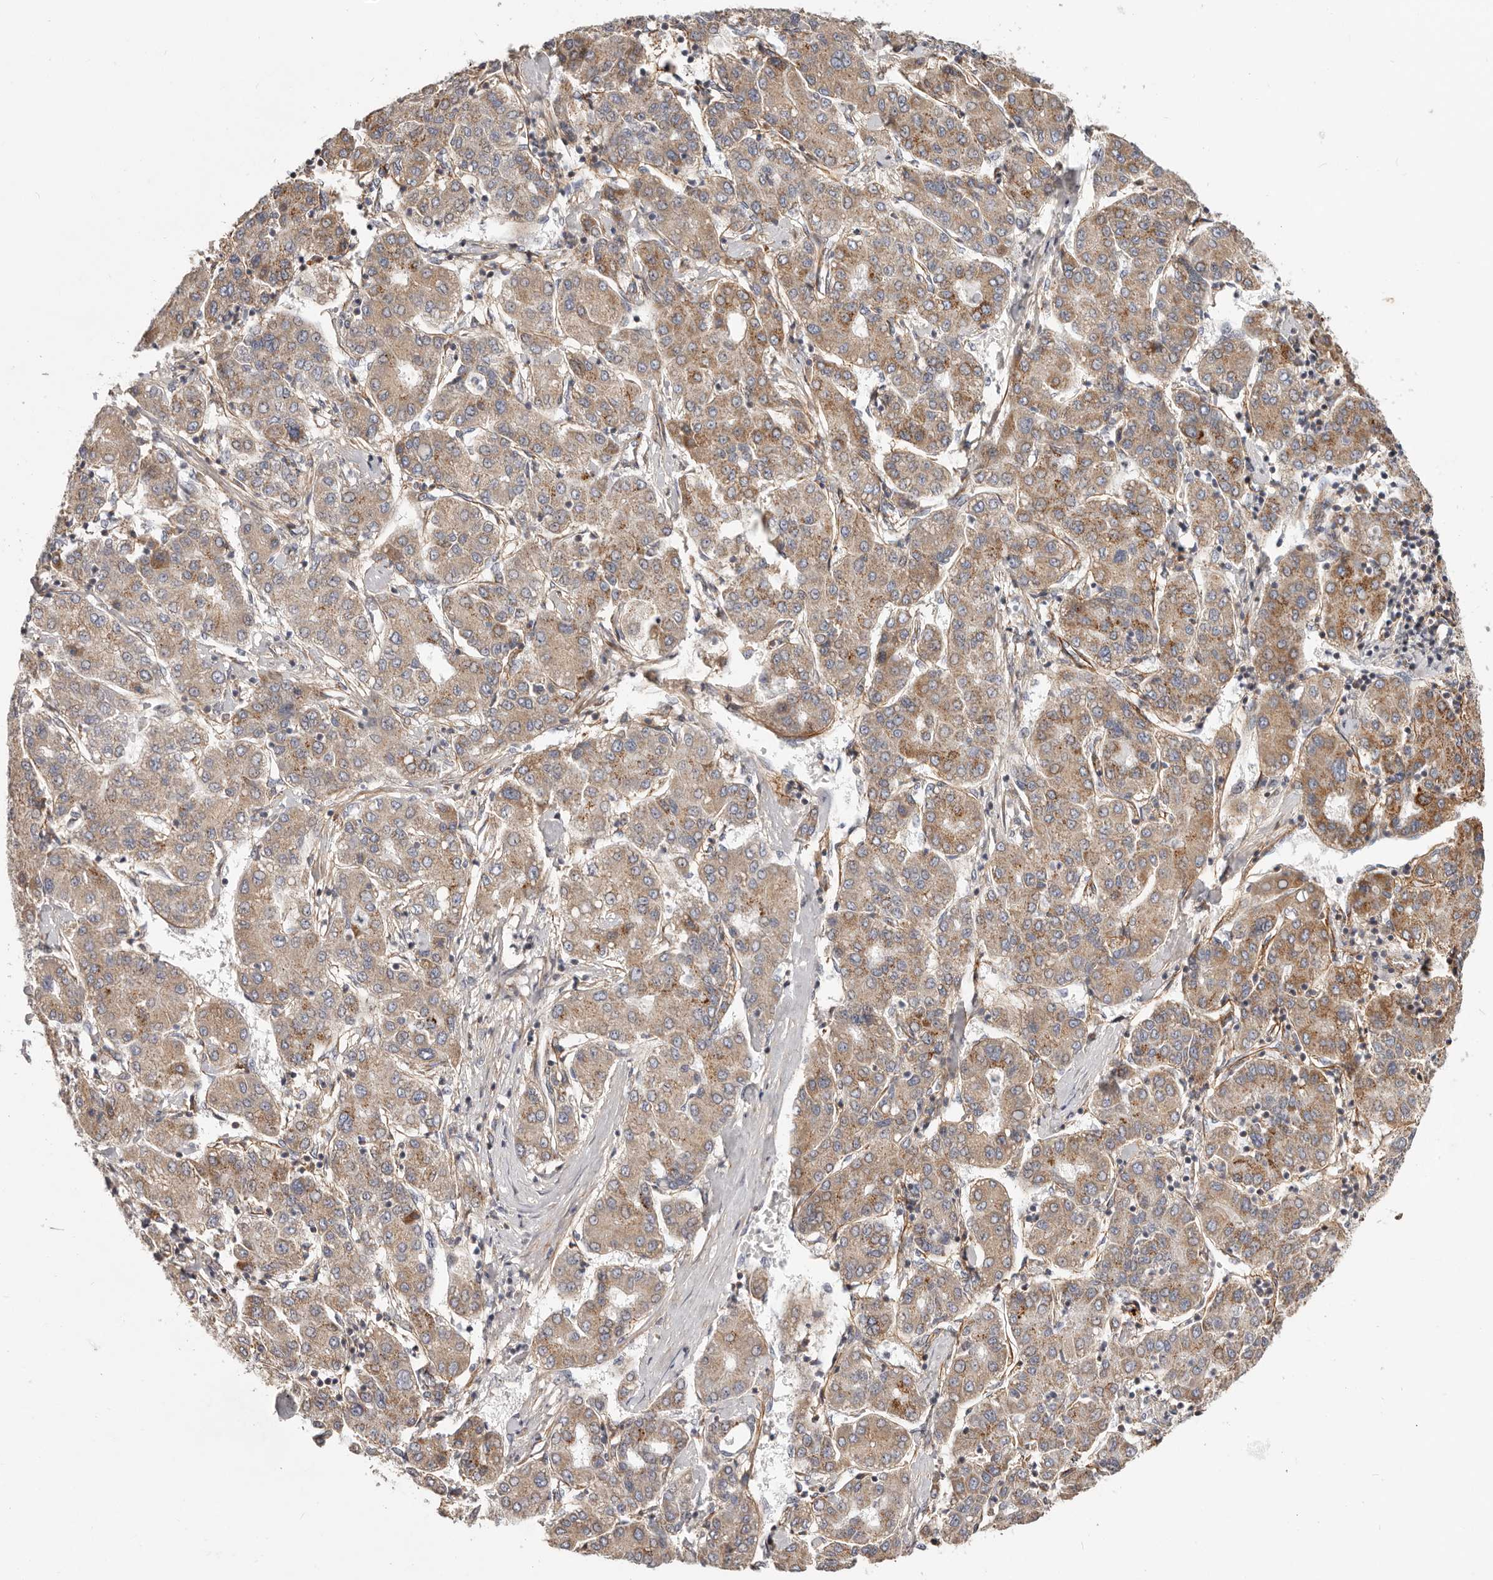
{"staining": {"intensity": "moderate", "quantity": ">75%", "location": "cytoplasmic/membranous"}, "tissue": "liver cancer", "cell_type": "Tumor cells", "image_type": "cancer", "snomed": [{"axis": "morphology", "description": "Carcinoma, Hepatocellular, NOS"}, {"axis": "topography", "description": "Liver"}], "caption": "Protein expression analysis of human liver cancer reveals moderate cytoplasmic/membranous staining in about >75% of tumor cells. Using DAB (3,3'-diaminobenzidine) (brown) and hematoxylin (blue) stains, captured at high magnification using brightfield microscopy.", "gene": "MRPS10", "patient": {"sex": "male", "age": 65}}